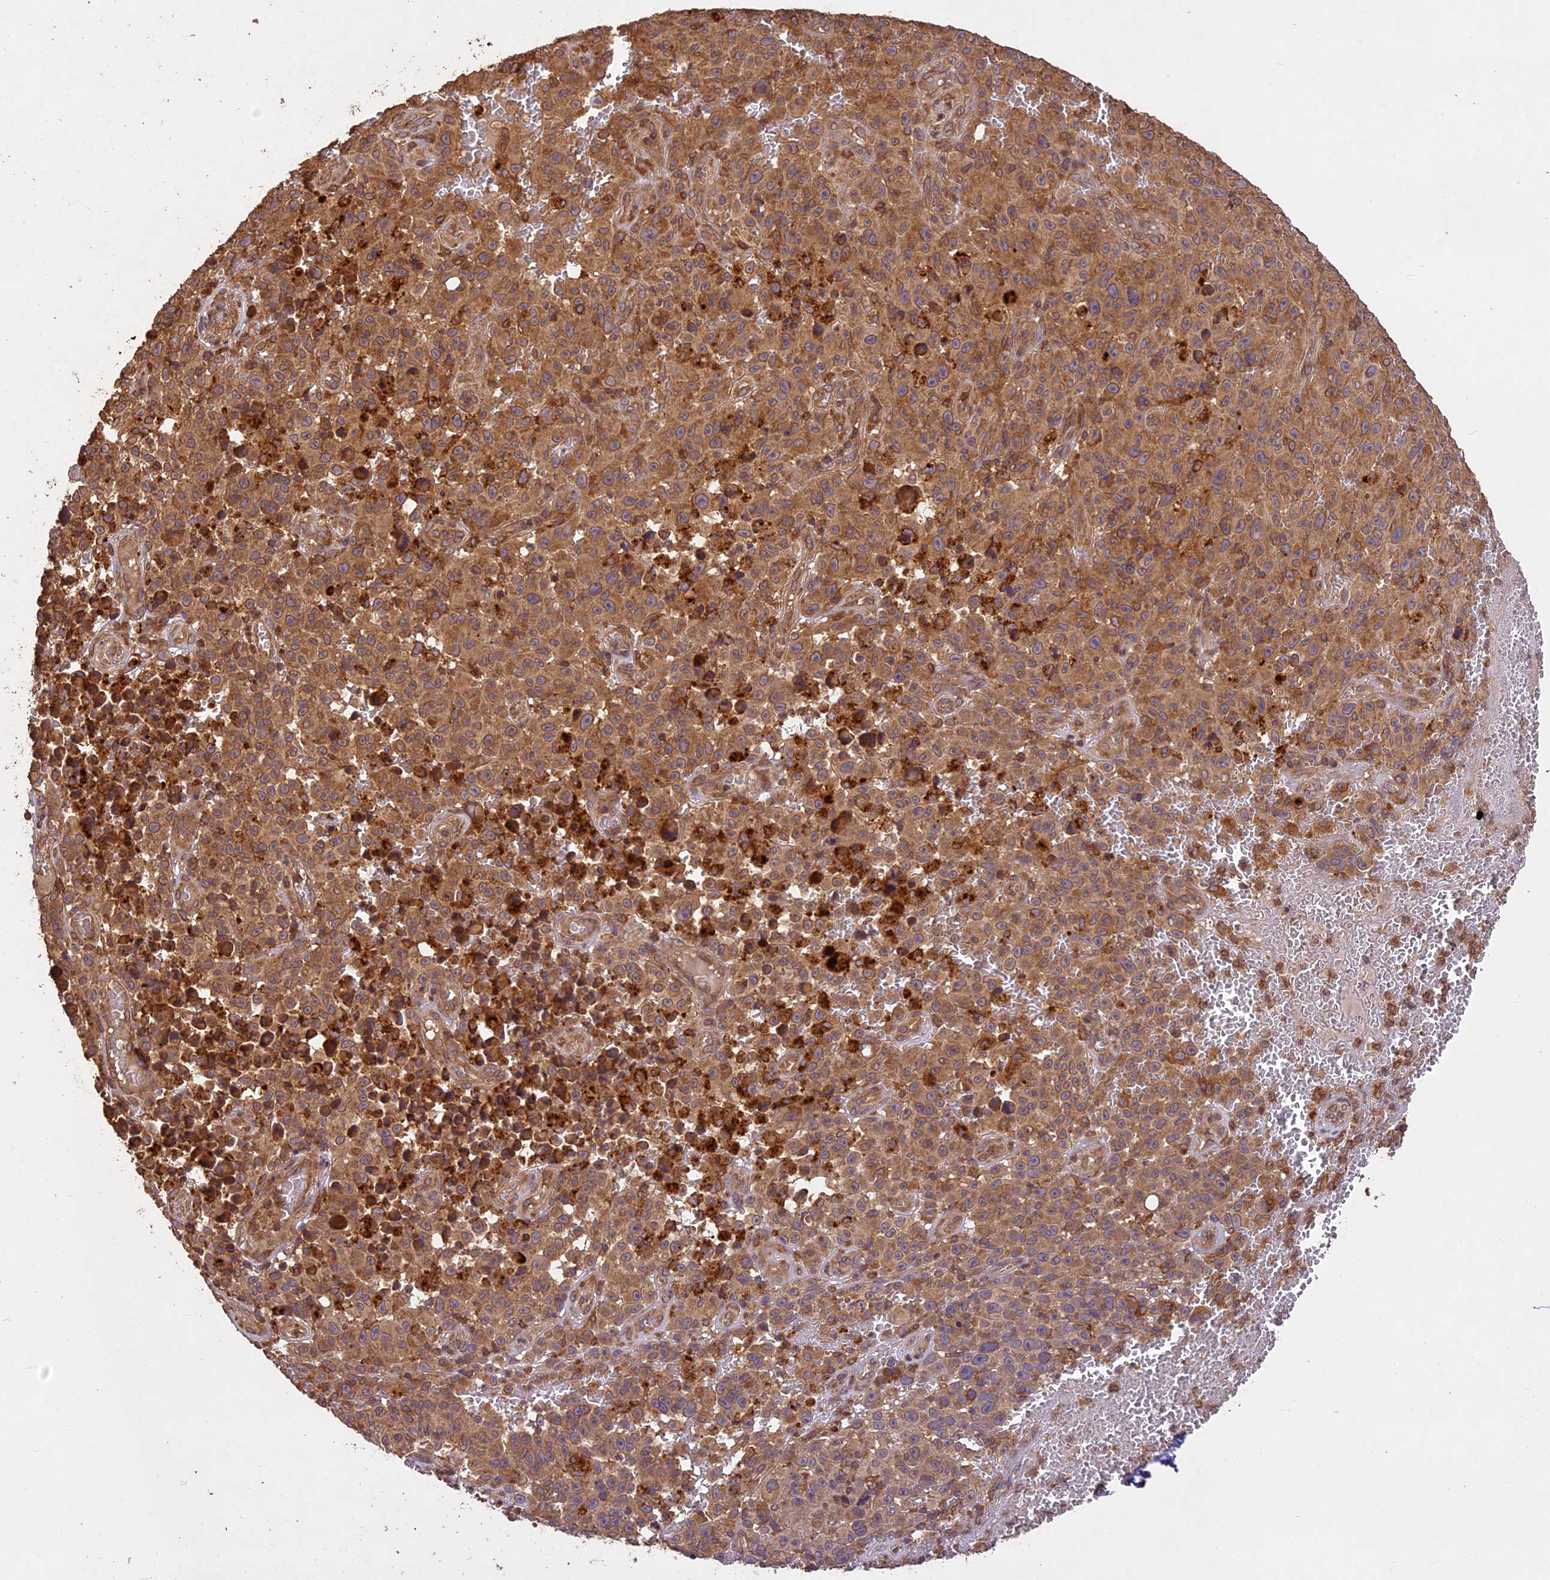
{"staining": {"intensity": "moderate", "quantity": ">75%", "location": "cytoplasmic/membranous"}, "tissue": "melanoma", "cell_type": "Tumor cells", "image_type": "cancer", "snomed": [{"axis": "morphology", "description": "Malignant melanoma, NOS"}, {"axis": "topography", "description": "Skin"}], "caption": "Tumor cells exhibit medium levels of moderate cytoplasmic/membranous expression in approximately >75% of cells in melanoma. The protein is shown in brown color, while the nuclei are stained blue.", "gene": "BRAP", "patient": {"sex": "female", "age": 82}}